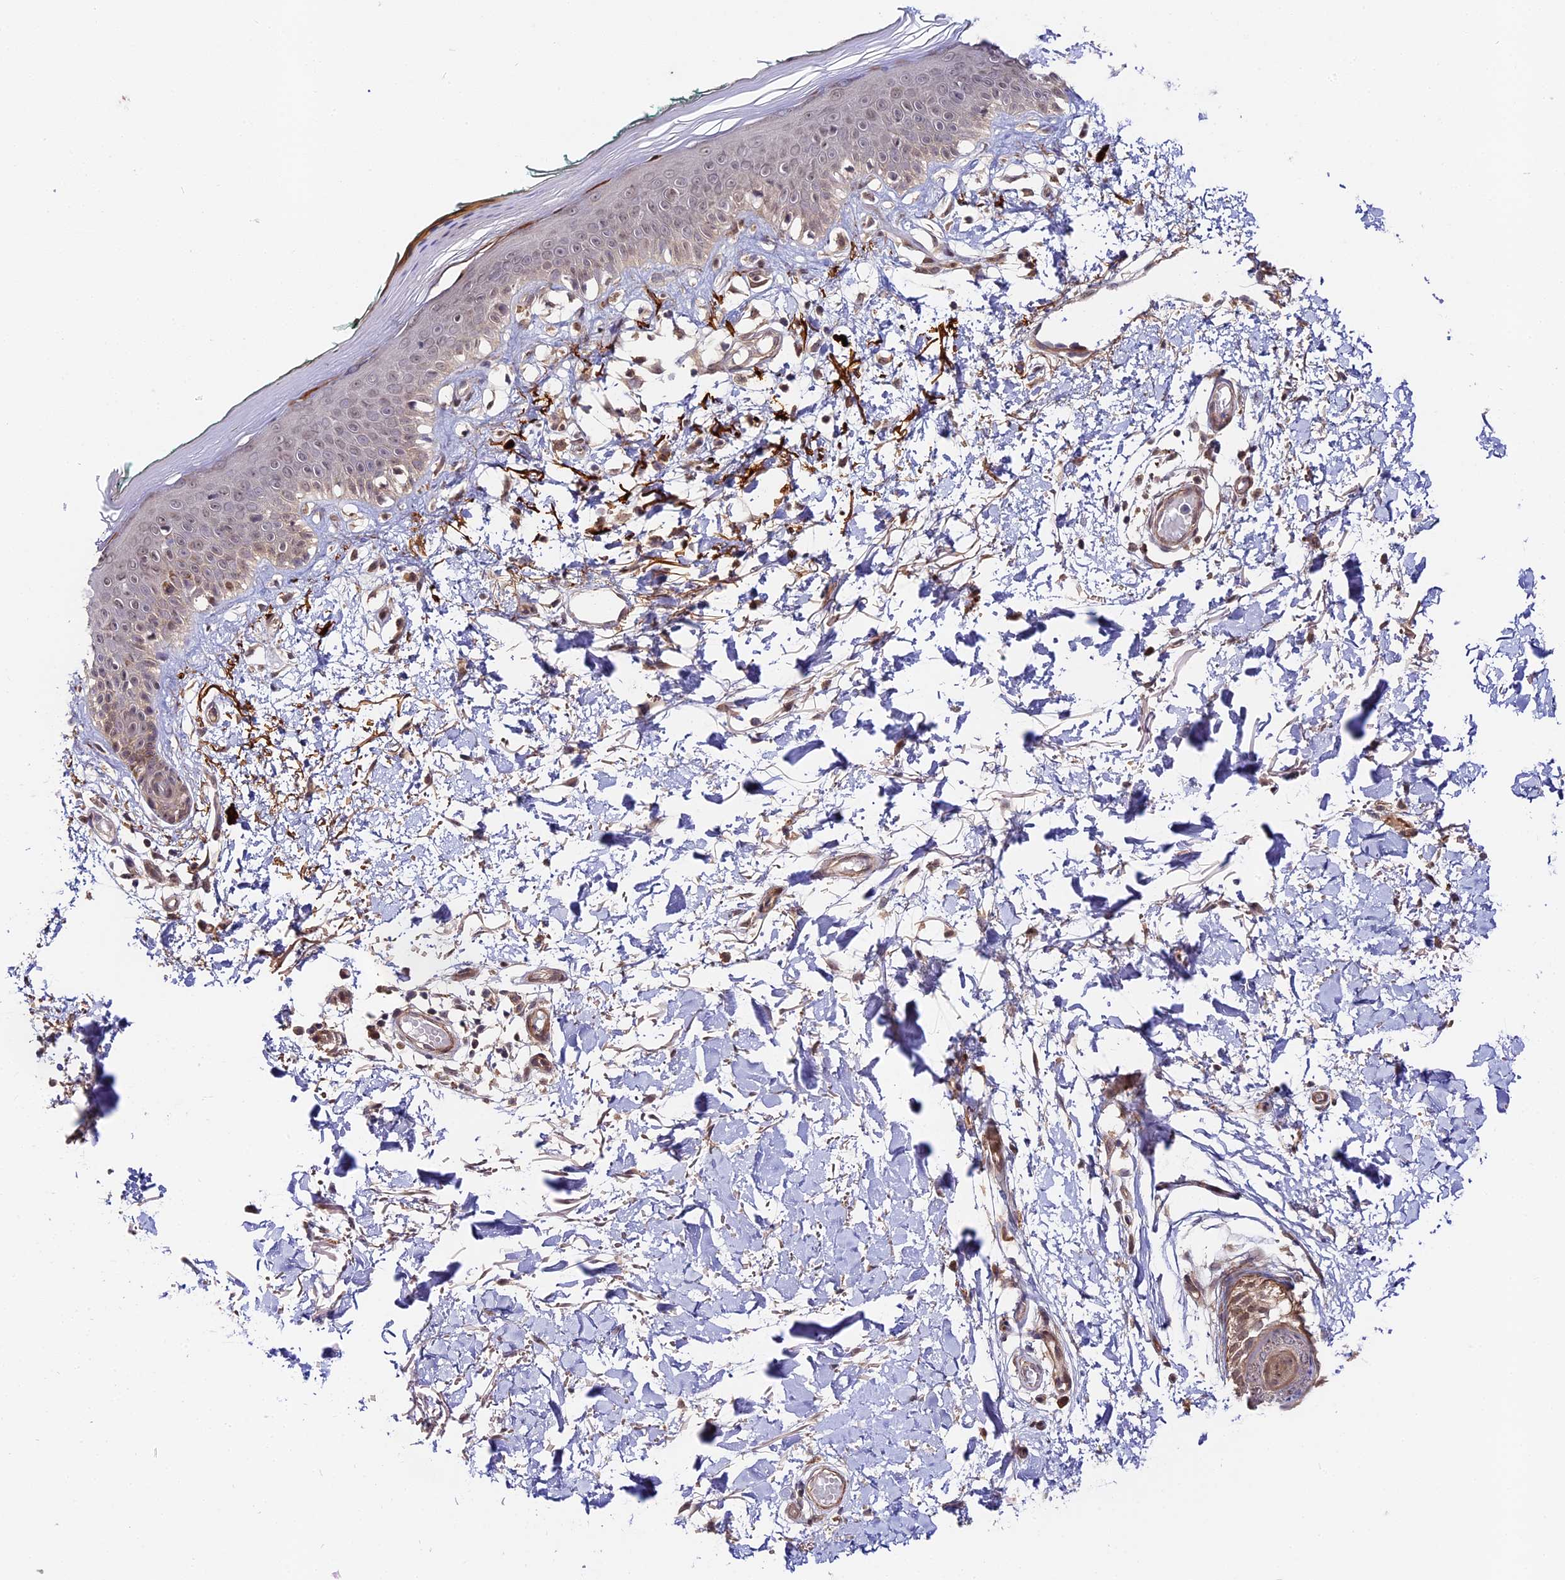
{"staining": {"intensity": "moderate", "quantity": ">75%", "location": "cytoplasmic/membranous,nuclear"}, "tissue": "skin", "cell_type": "Fibroblasts", "image_type": "normal", "snomed": [{"axis": "morphology", "description": "Normal tissue, NOS"}, {"axis": "topography", "description": "Skin"}], "caption": "A micrograph of human skin stained for a protein reveals moderate cytoplasmic/membranous,nuclear brown staining in fibroblasts. (brown staining indicates protein expression, while blue staining denotes nuclei).", "gene": "IMPACT", "patient": {"sex": "male", "age": 62}}